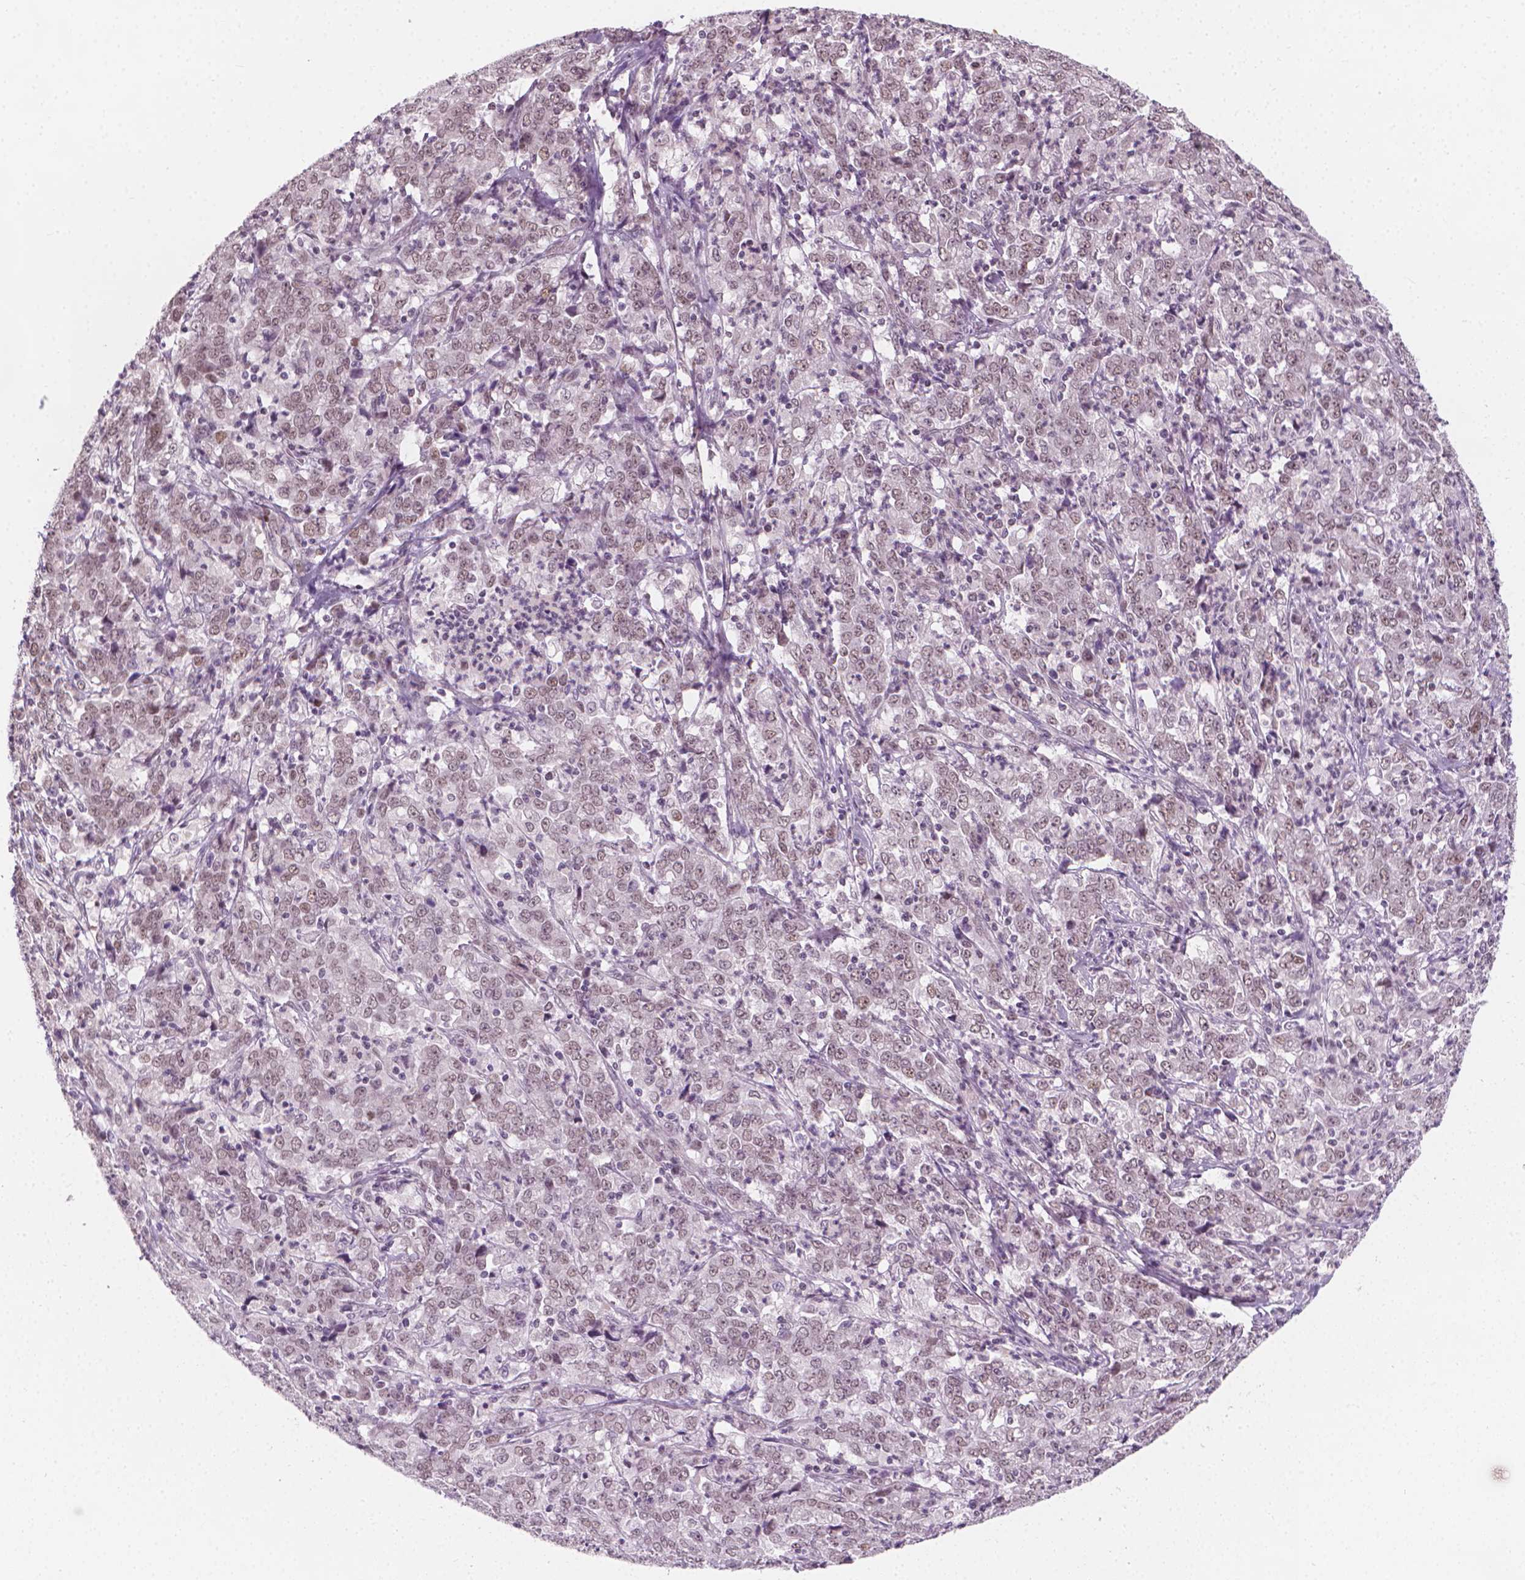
{"staining": {"intensity": "weak", "quantity": "<25%", "location": "nuclear"}, "tissue": "stomach cancer", "cell_type": "Tumor cells", "image_type": "cancer", "snomed": [{"axis": "morphology", "description": "Adenocarcinoma, NOS"}, {"axis": "topography", "description": "Stomach, lower"}], "caption": "IHC of stomach cancer (adenocarcinoma) demonstrates no positivity in tumor cells.", "gene": "CDKN1C", "patient": {"sex": "female", "age": 71}}